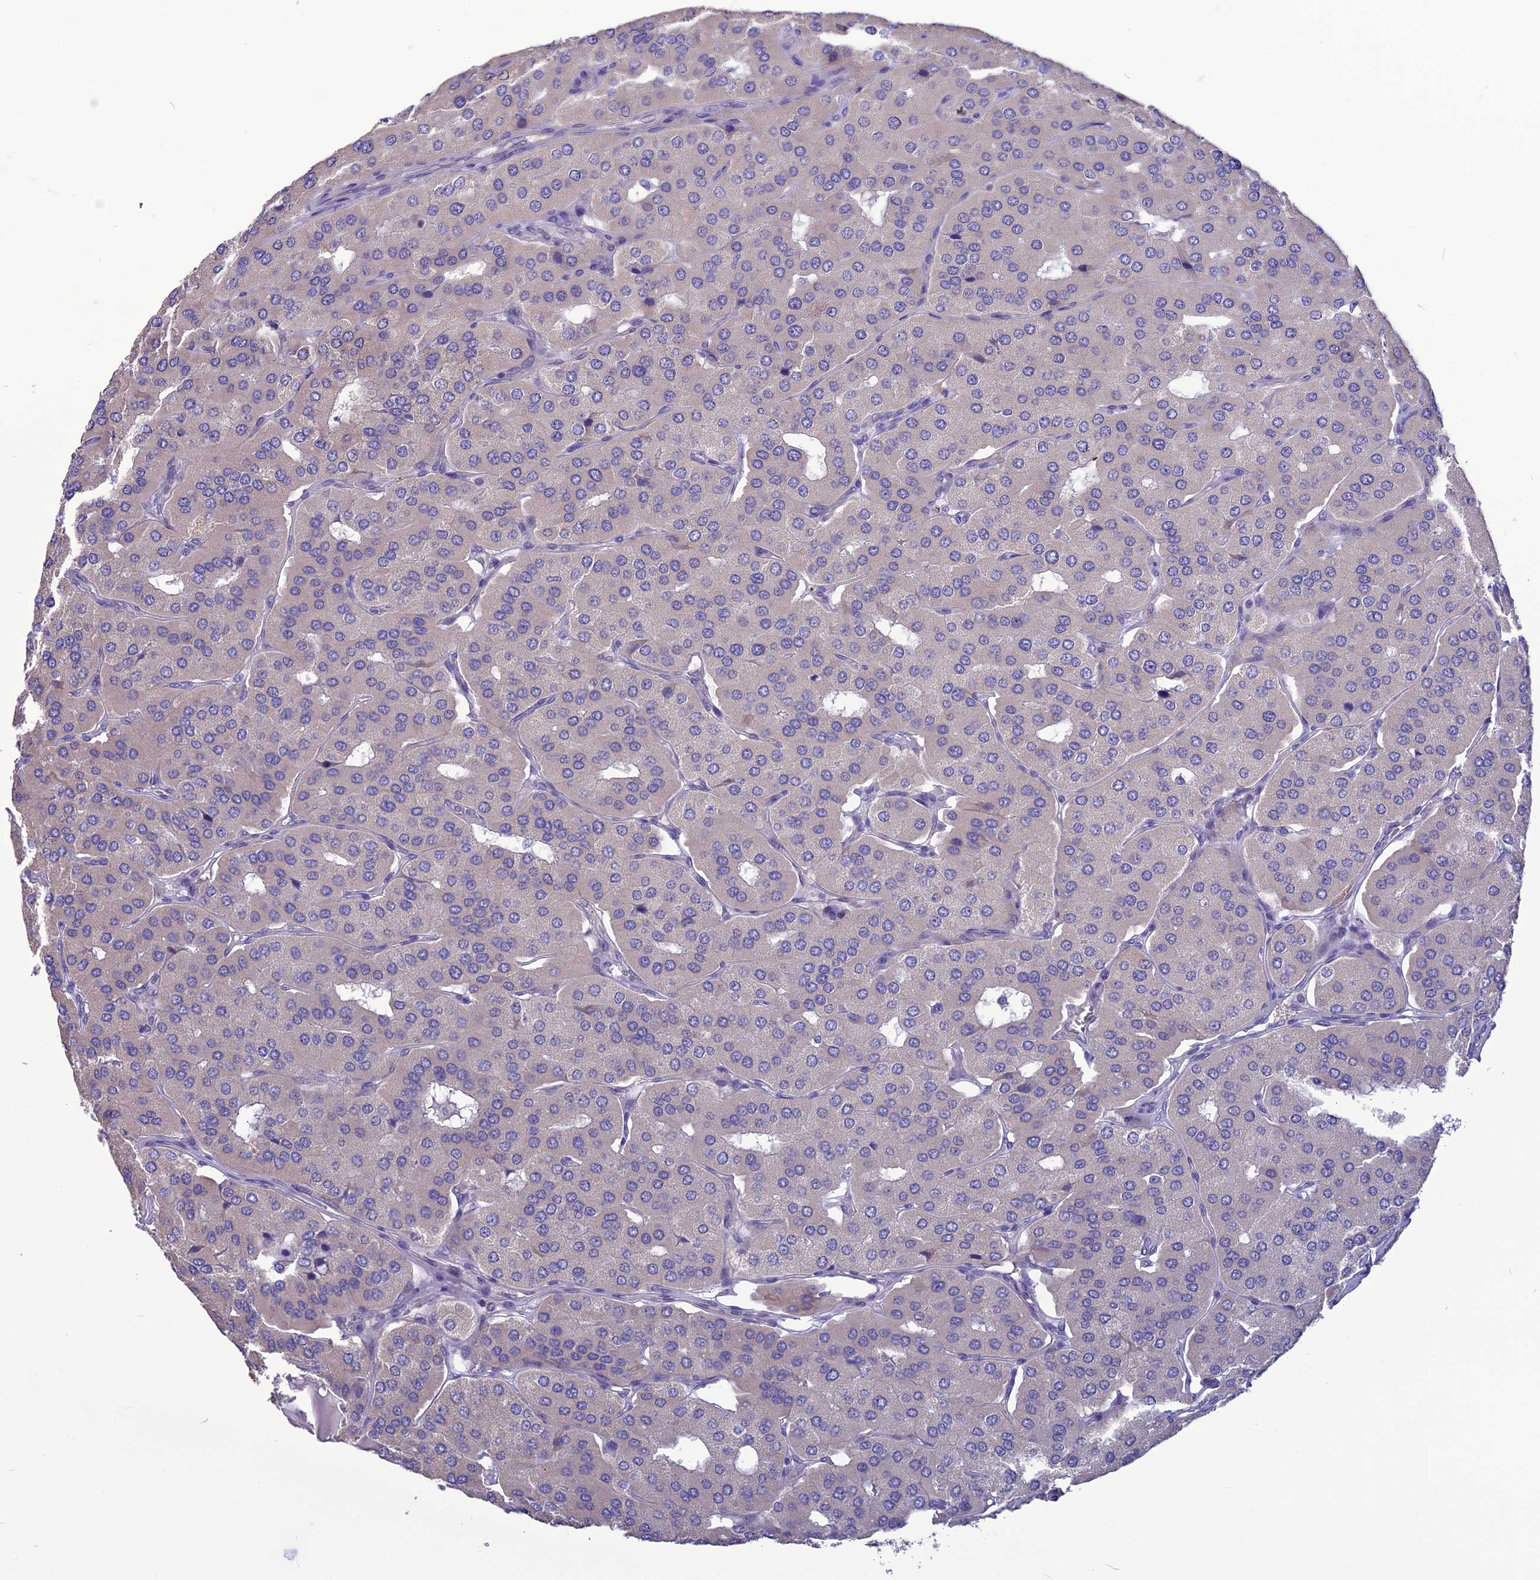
{"staining": {"intensity": "negative", "quantity": "none", "location": "none"}, "tissue": "parathyroid gland", "cell_type": "Glandular cells", "image_type": "normal", "snomed": [{"axis": "morphology", "description": "Normal tissue, NOS"}, {"axis": "morphology", "description": "Adenoma, NOS"}, {"axis": "topography", "description": "Parathyroid gland"}], "caption": "Glandular cells show no significant staining in unremarkable parathyroid gland. (Immunohistochemistry, brightfield microscopy, high magnification).", "gene": "PSMF1", "patient": {"sex": "female", "age": 86}}